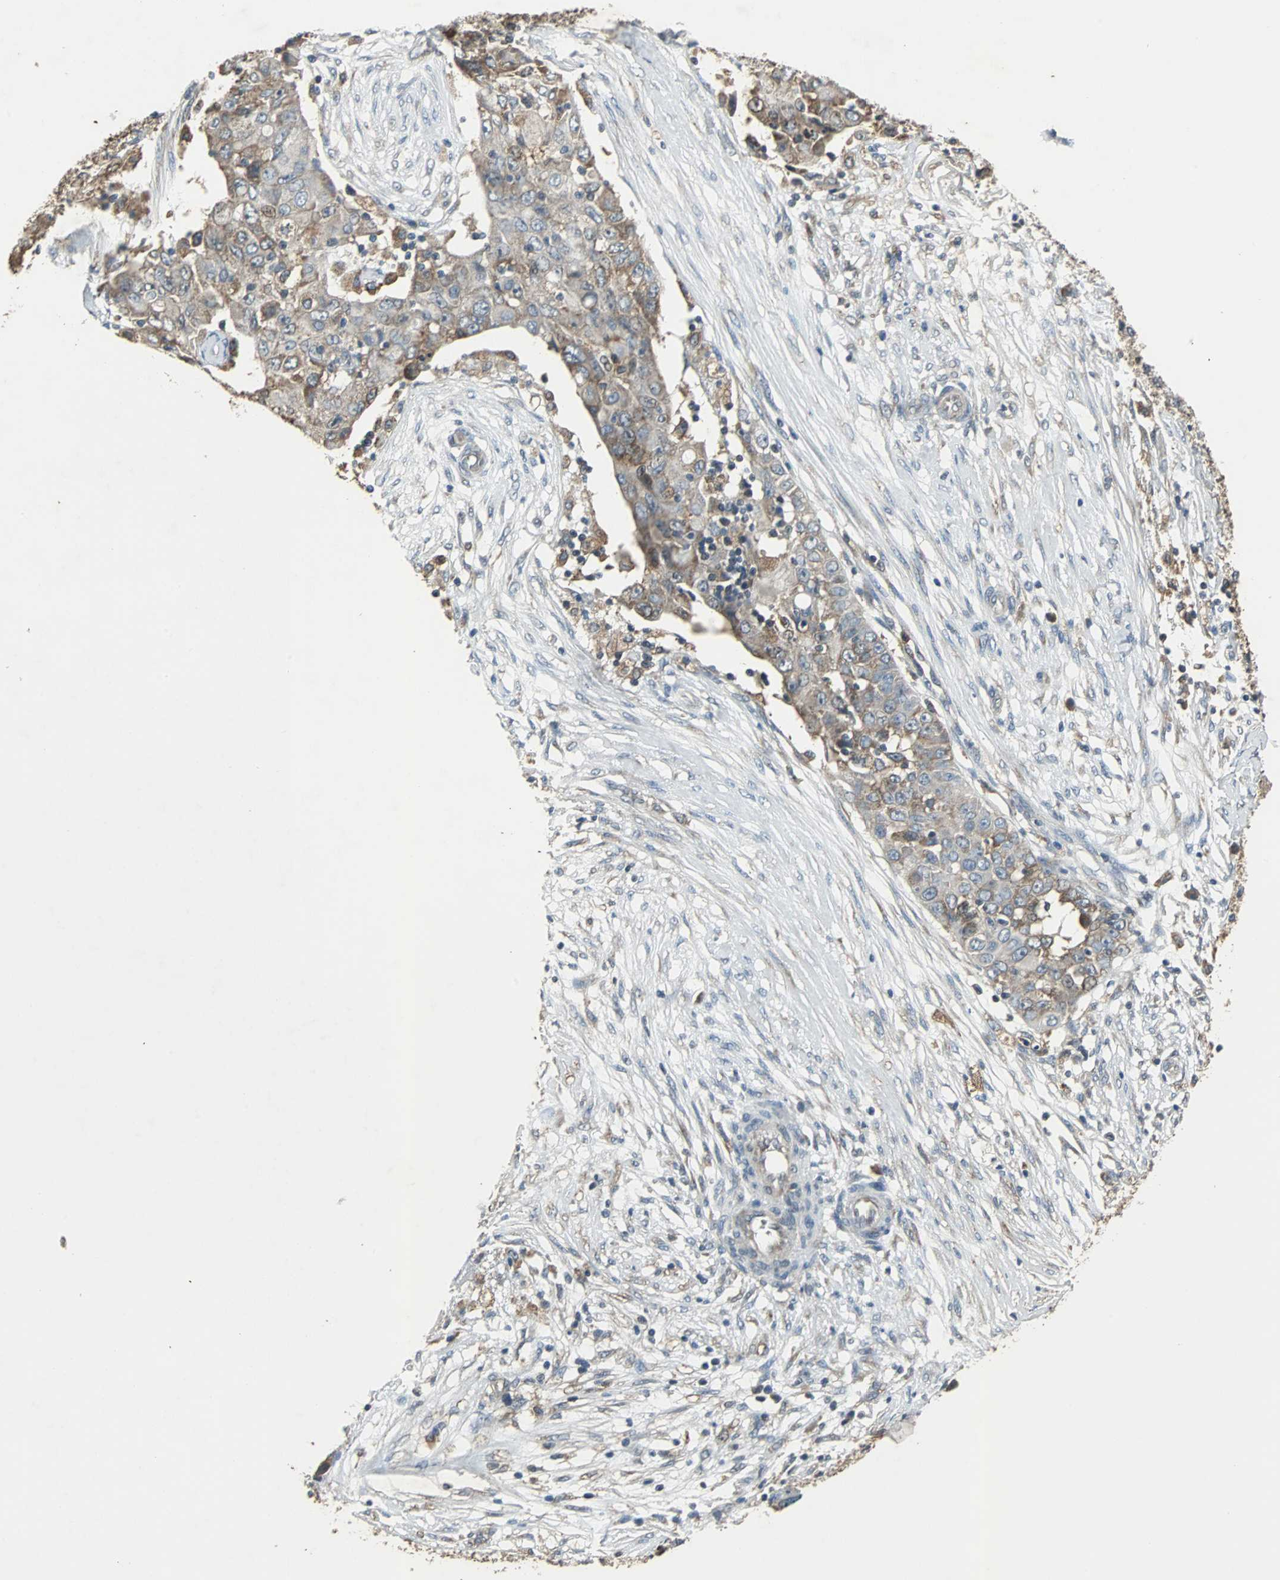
{"staining": {"intensity": "weak", "quantity": ">75%", "location": "cytoplasmic/membranous"}, "tissue": "ovarian cancer", "cell_type": "Tumor cells", "image_type": "cancer", "snomed": [{"axis": "morphology", "description": "Carcinoma, endometroid"}, {"axis": "topography", "description": "Ovary"}], "caption": "The photomicrograph displays a brown stain indicating the presence of a protein in the cytoplasmic/membranous of tumor cells in ovarian cancer (endometroid carcinoma).", "gene": "SOS1", "patient": {"sex": "female", "age": 42}}